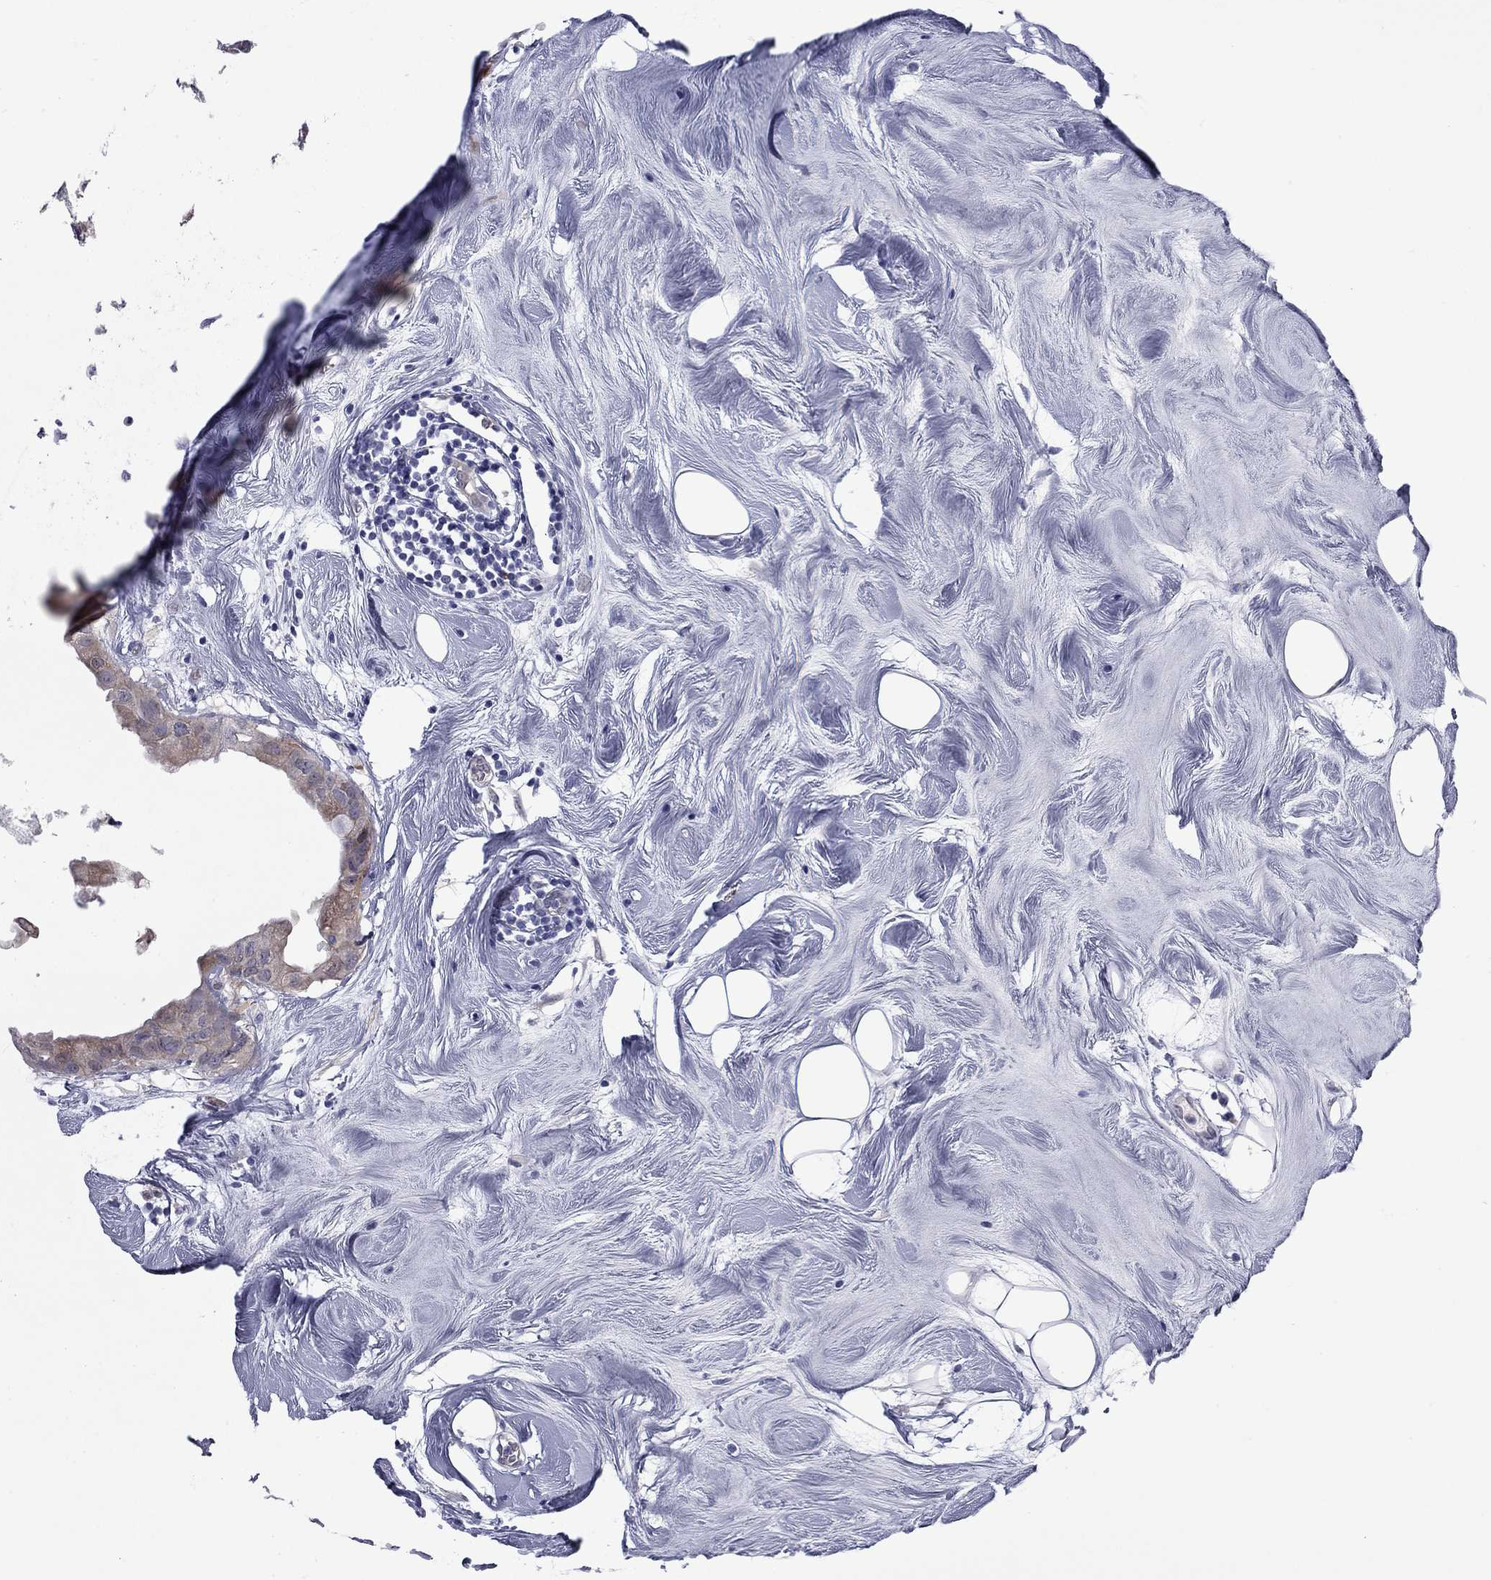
{"staining": {"intensity": "moderate", "quantity": ">75%", "location": "cytoplasmic/membranous"}, "tissue": "breast cancer", "cell_type": "Tumor cells", "image_type": "cancer", "snomed": [{"axis": "morphology", "description": "Normal tissue, NOS"}, {"axis": "morphology", "description": "Duct carcinoma"}, {"axis": "topography", "description": "Breast"}], "caption": "An image of breast infiltrating ductal carcinoma stained for a protein exhibits moderate cytoplasmic/membranous brown staining in tumor cells. The staining was performed using DAB (3,3'-diaminobenzidine) to visualize the protein expression in brown, while the nuclei were stained in blue with hematoxylin (Magnification: 20x).", "gene": "CTNNBIP1", "patient": {"sex": "female", "age": 40}}